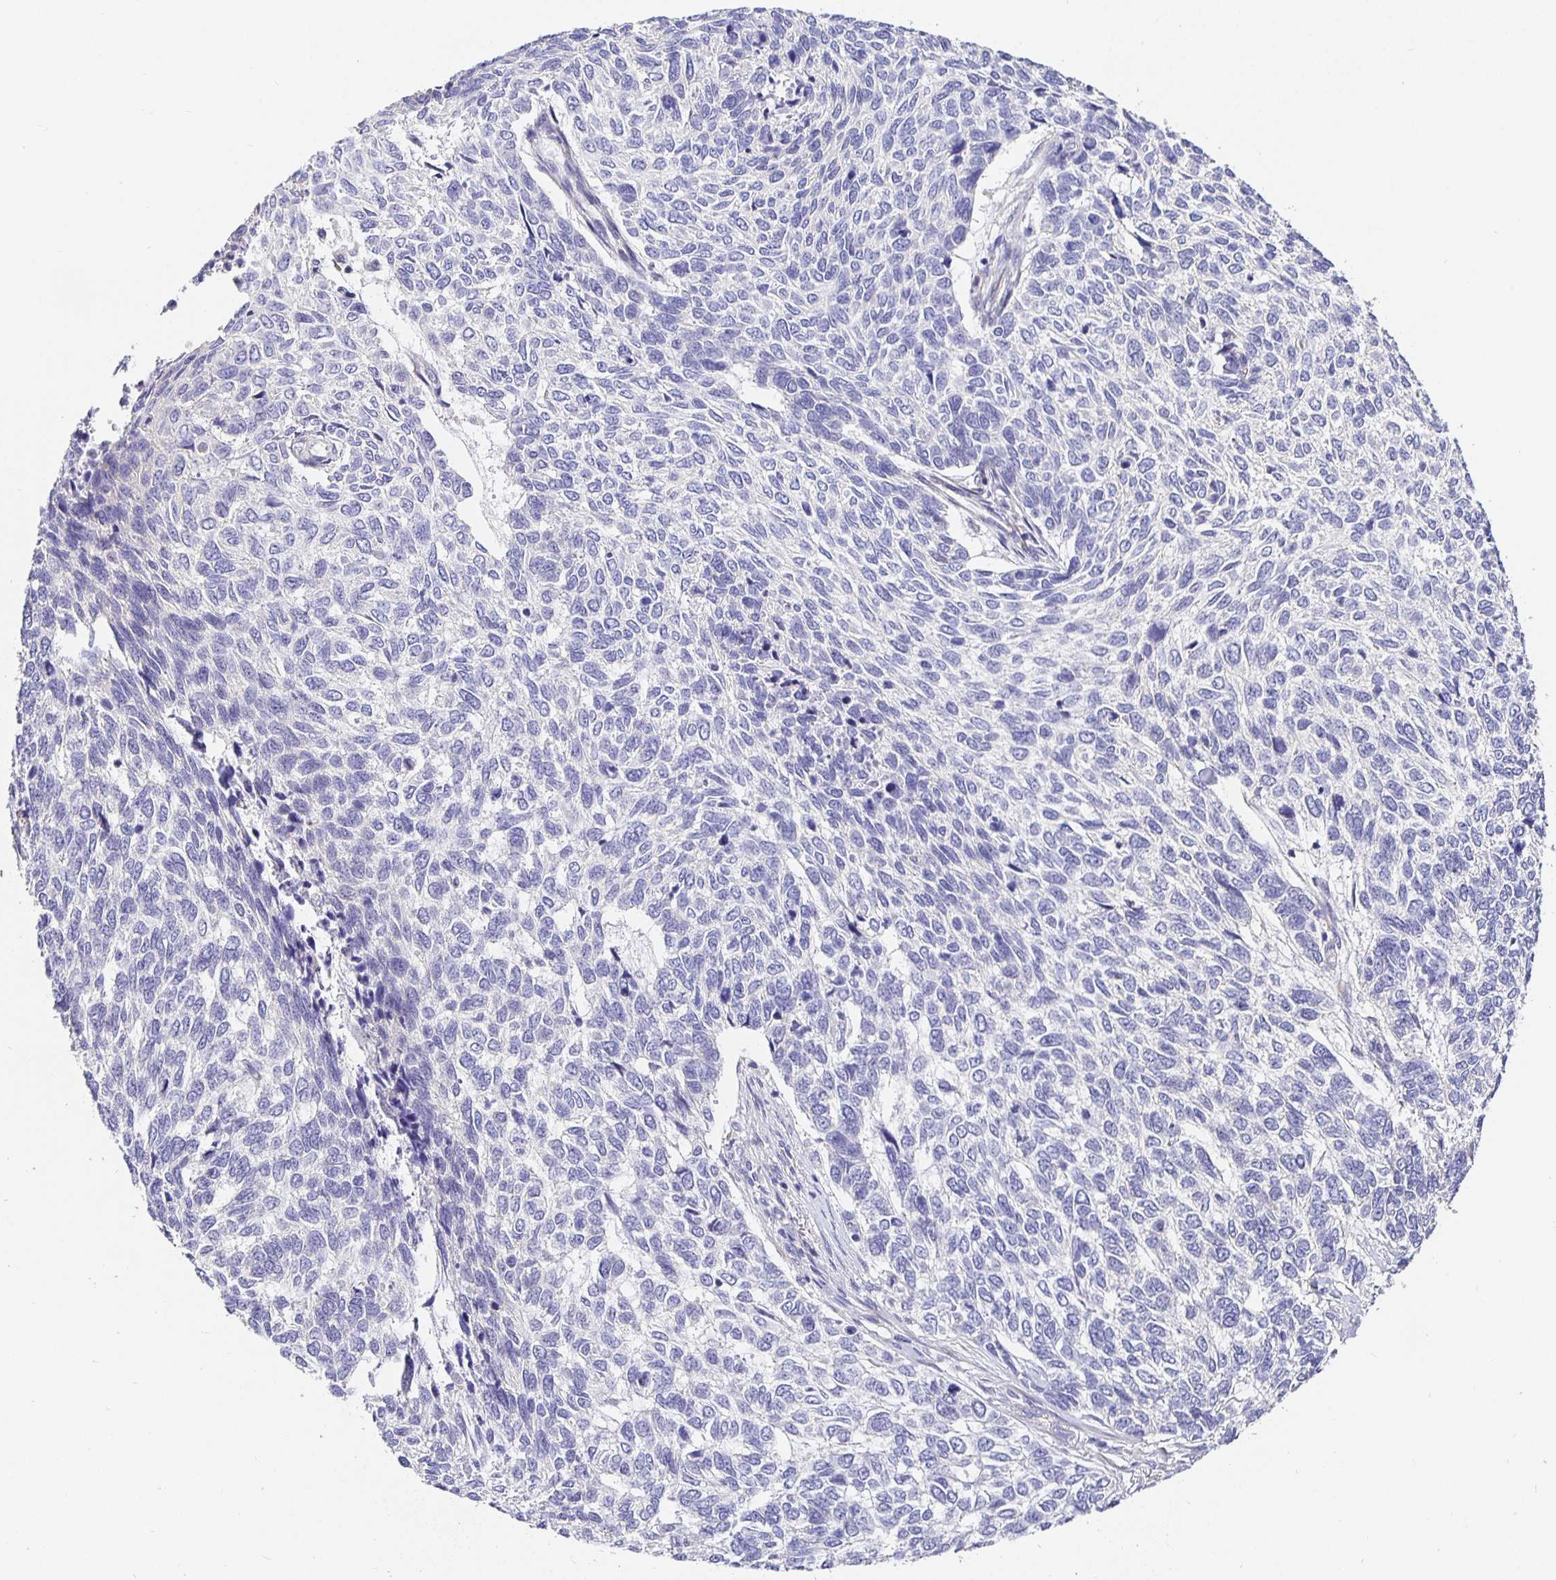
{"staining": {"intensity": "negative", "quantity": "none", "location": "none"}, "tissue": "skin cancer", "cell_type": "Tumor cells", "image_type": "cancer", "snomed": [{"axis": "morphology", "description": "Basal cell carcinoma"}, {"axis": "topography", "description": "Skin"}], "caption": "Basal cell carcinoma (skin) stained for a protein using immunohistochemistry (IHC) displays no positivity tumor cells.", "gene": "OPALIN", "patient": {"sex": "female", "age": 65}}